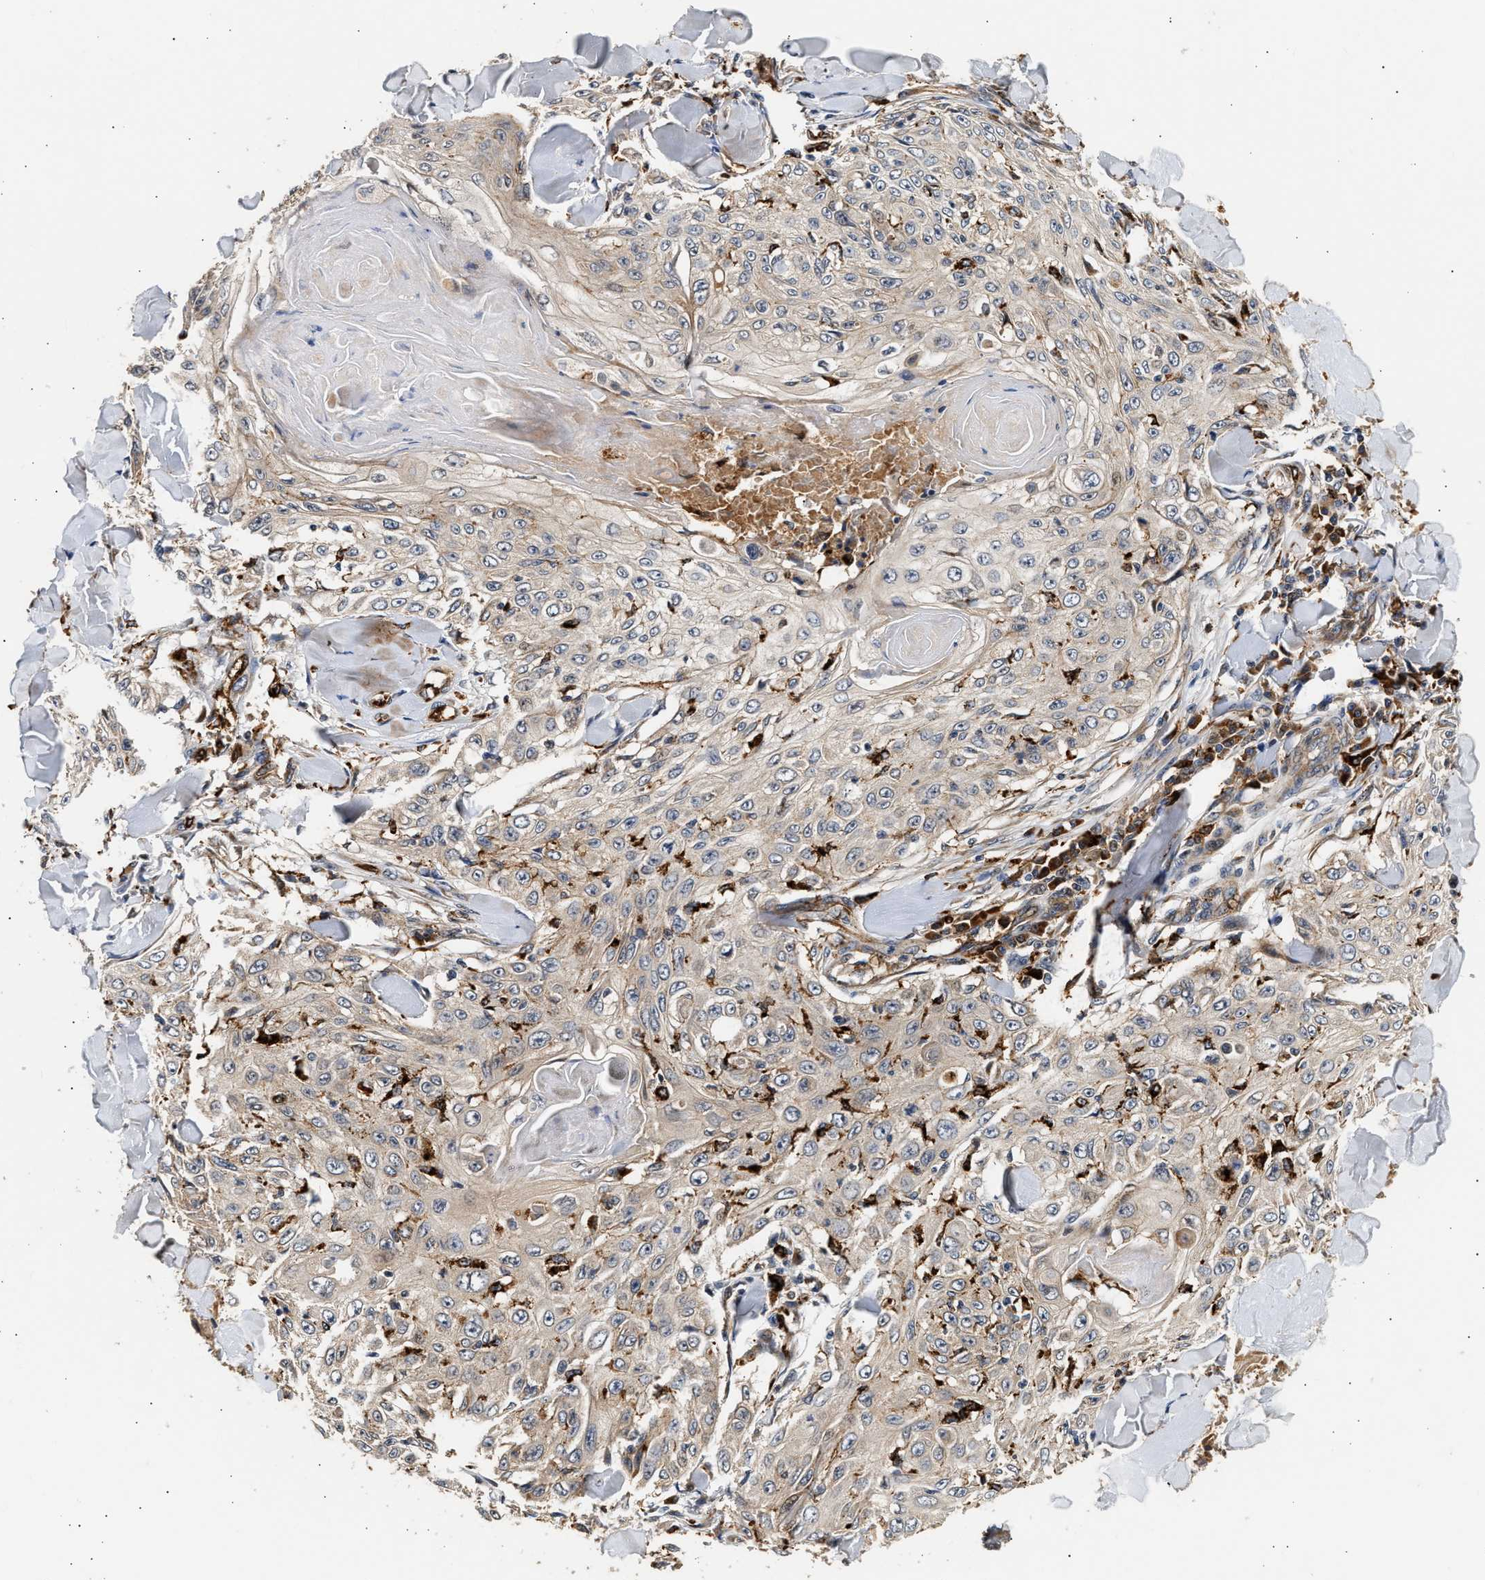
{"staining": {"intensity": "negative", "quantity": "none", "location": "none"}, "tissue": "skin cancer", "cell_type": "Tumor cells", "image_type": "cancer", "snomed": [{"axis": "morphology", "description": "Squamous cell carcinoma, NOS"}, {"axis": "topography", "description": "Skin"}], "caption": "Skin squamous cell carcinoma was stained to show a protein in brown. There is no significant positivity in tumor cells.", "gene": "PLD3", "patient": {"sex": "male", "age": 86}}